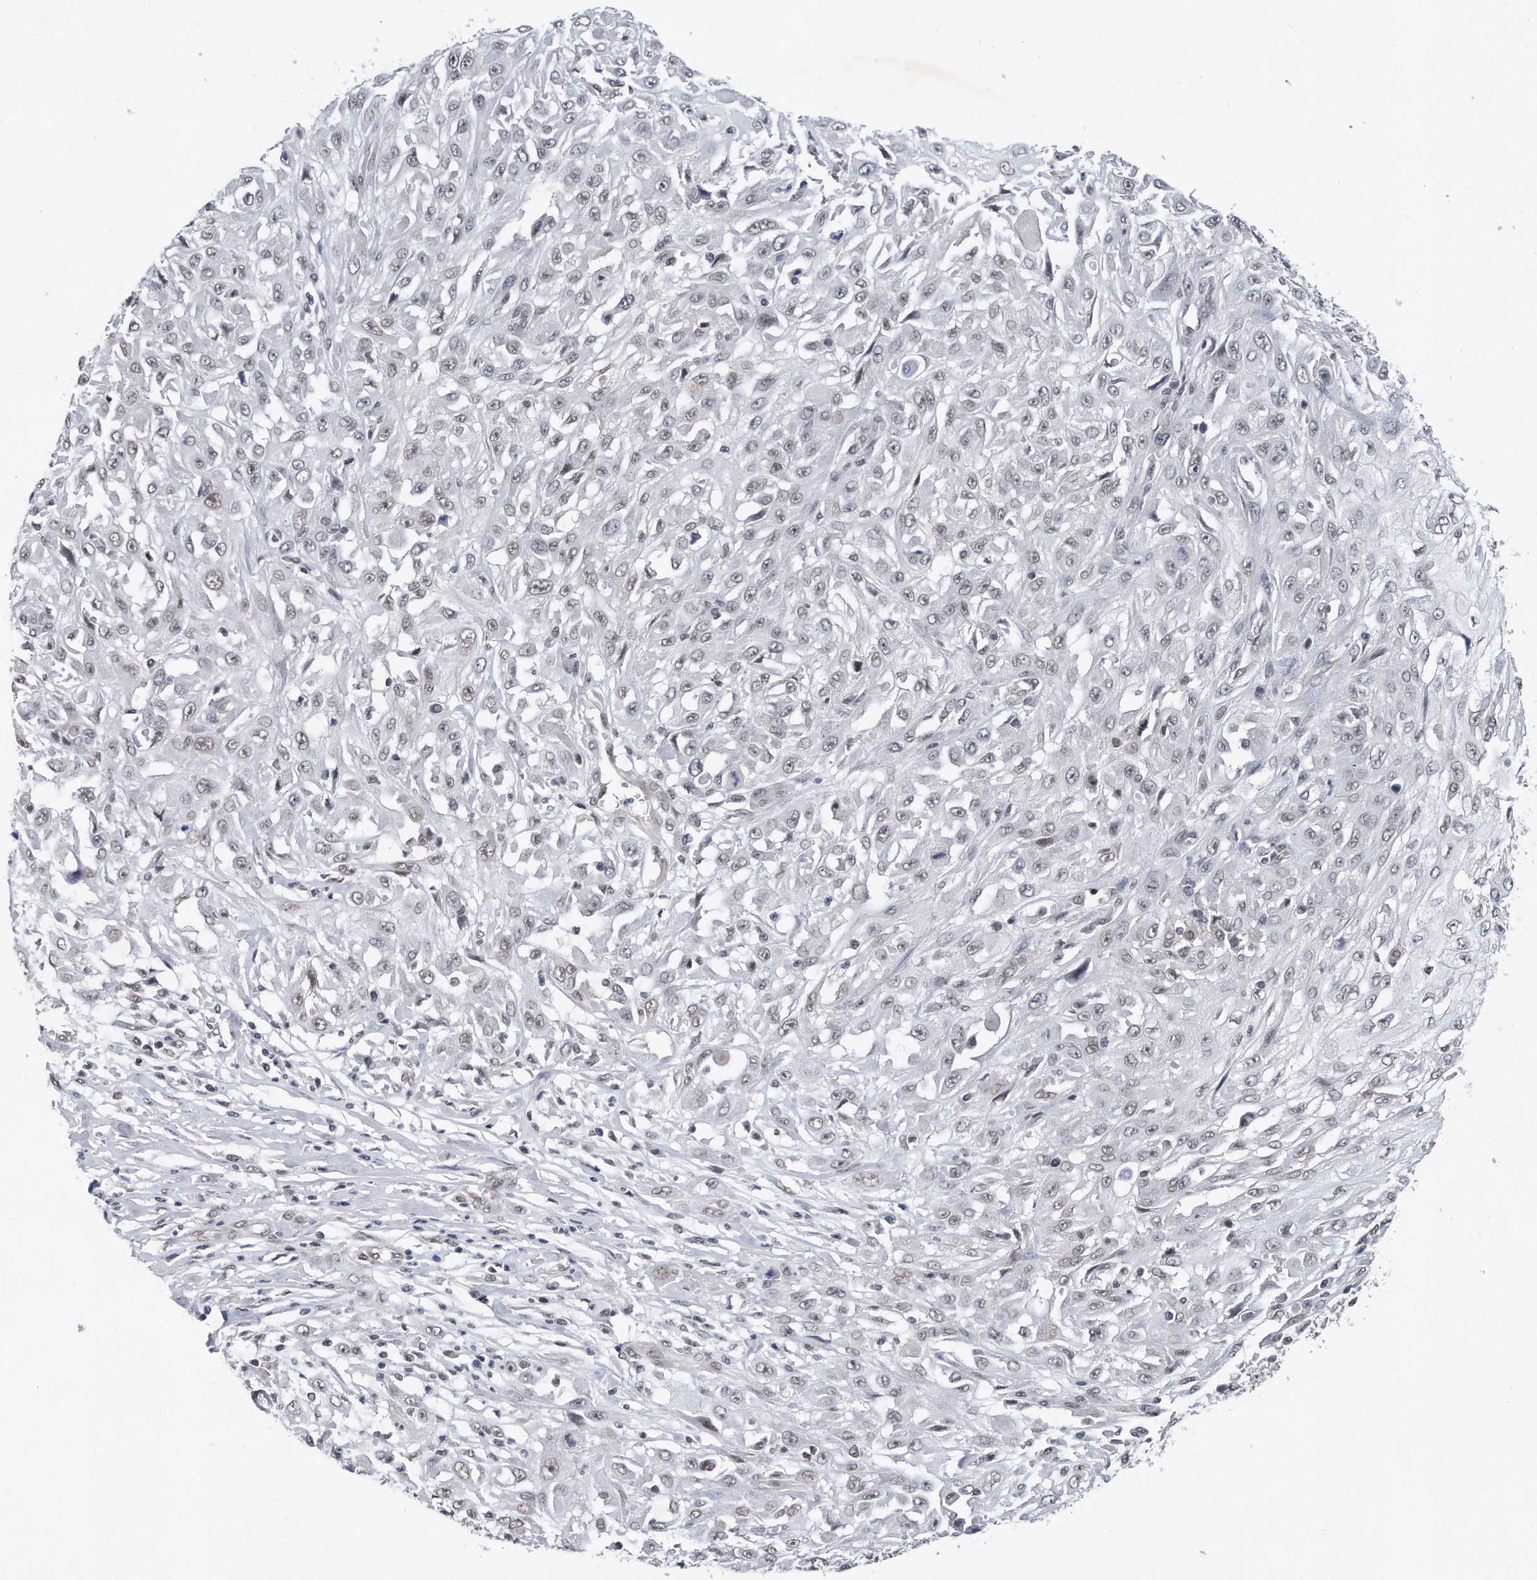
{"staining": {"intensity": "weak", "quantity": "<25%", "location": "nuclear"}, "tissue": "skin cancer", "cell_type": "Tumor cells", "image_type": "cancer", "snomed": [{"axis": "morphology", "description": "Squamous cell carcinoma, NOS"}, {"axis": "morphology", "description": "Squamous cell carcinoma, metastatic, NOS"}, {"axis": "topography", "description": "Skin"}, {"axis": "topography", "description": "Lymph node"}], "caption": "DAB (3,3'-diaminobenzidine) immunohistochemical staining of human skin cancer (squamous cell carcinoma) shows no significant staining in tumor cells. (Immunohistochemistry, brightfield microscopy, high magnification).", "gene": "TP53INP1", "patient": {"sex": "male", "age": 75}}